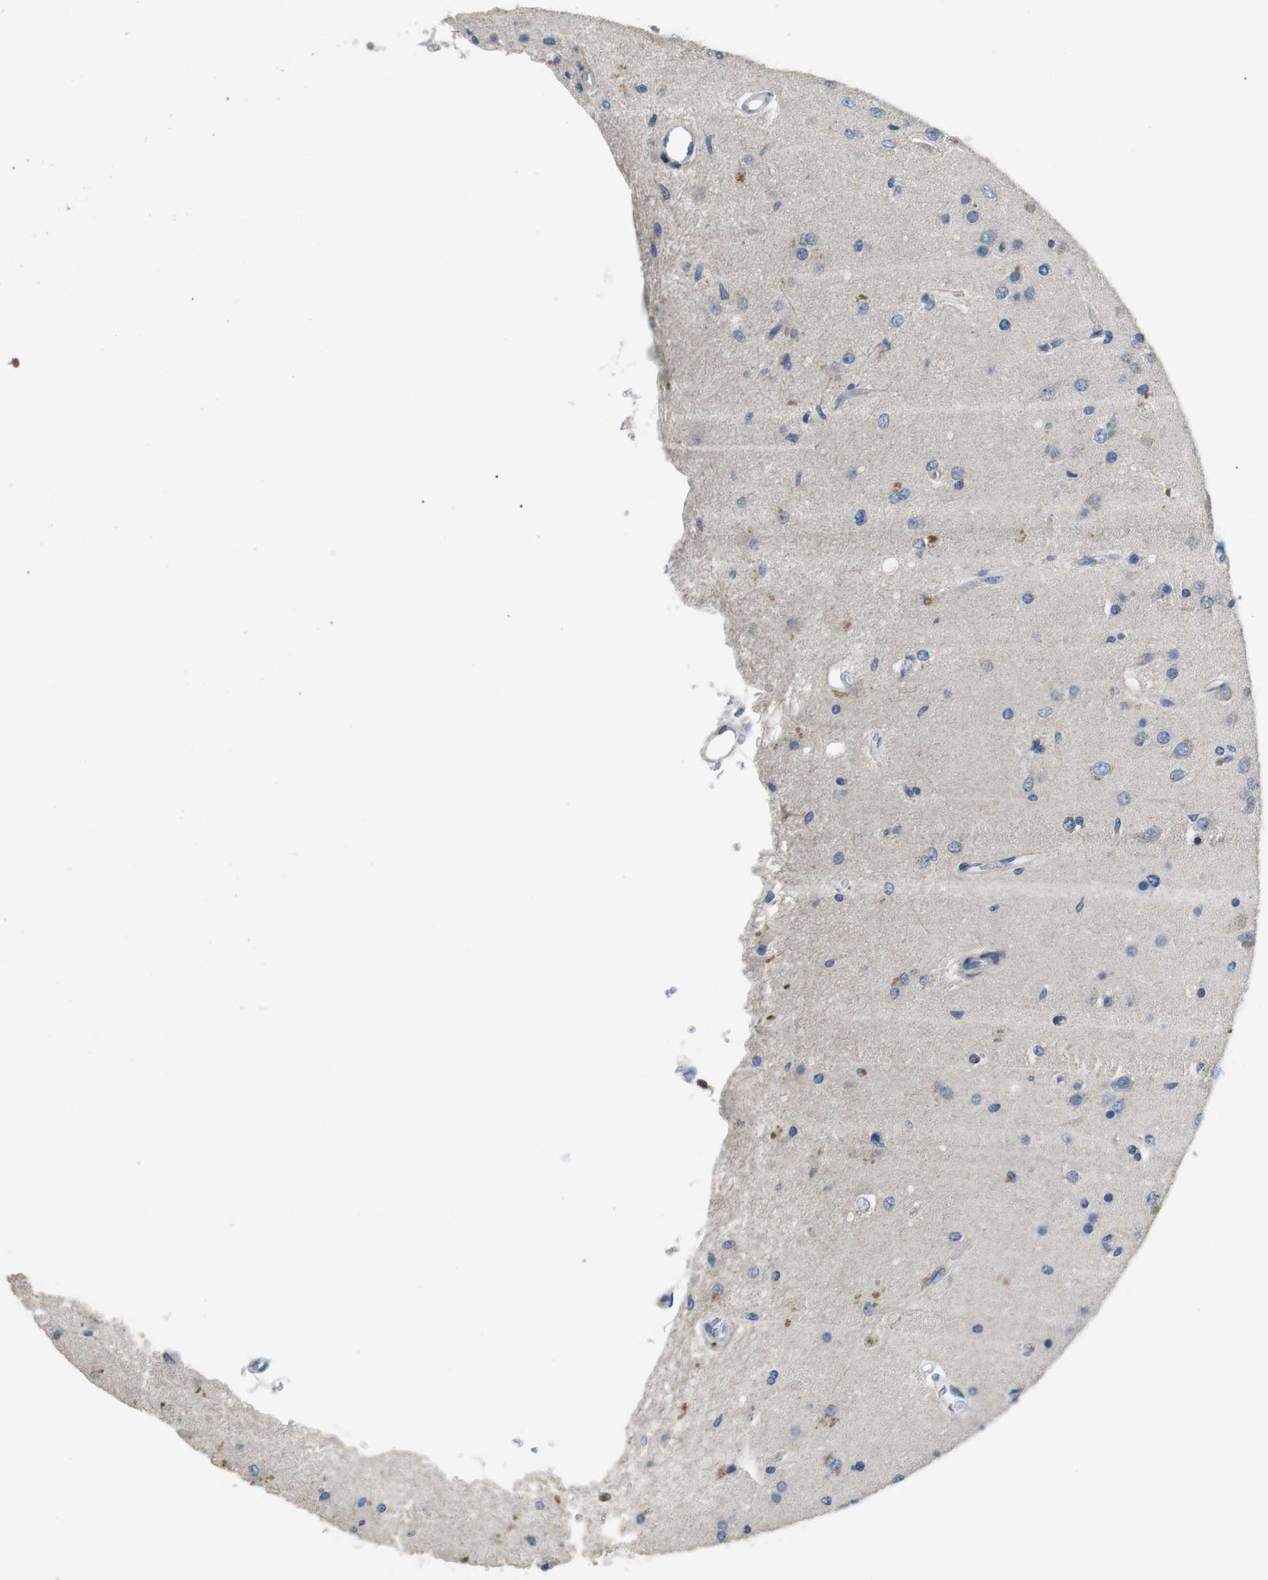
{"staining": {"intensity": "negative", "quantity": "none", "location": "none"}, "tissue": "glioma", "cell_type": "Tumor cells", "image_type": "cancer", "snomed": [{"axis": "morphology", "description": "Normal tissue, NOS"}, {"axis": "morphology", "description": "Glioma, malignant, High grade"}, {"axis": "topography", "description": "Cerebral cortex"}], "caption": "Immunohistochemistry (IHC) of glioma demonstrates no expression in tumor cells.", "gene": "CD6", "patient": {"sex": "male", "age": 77}}